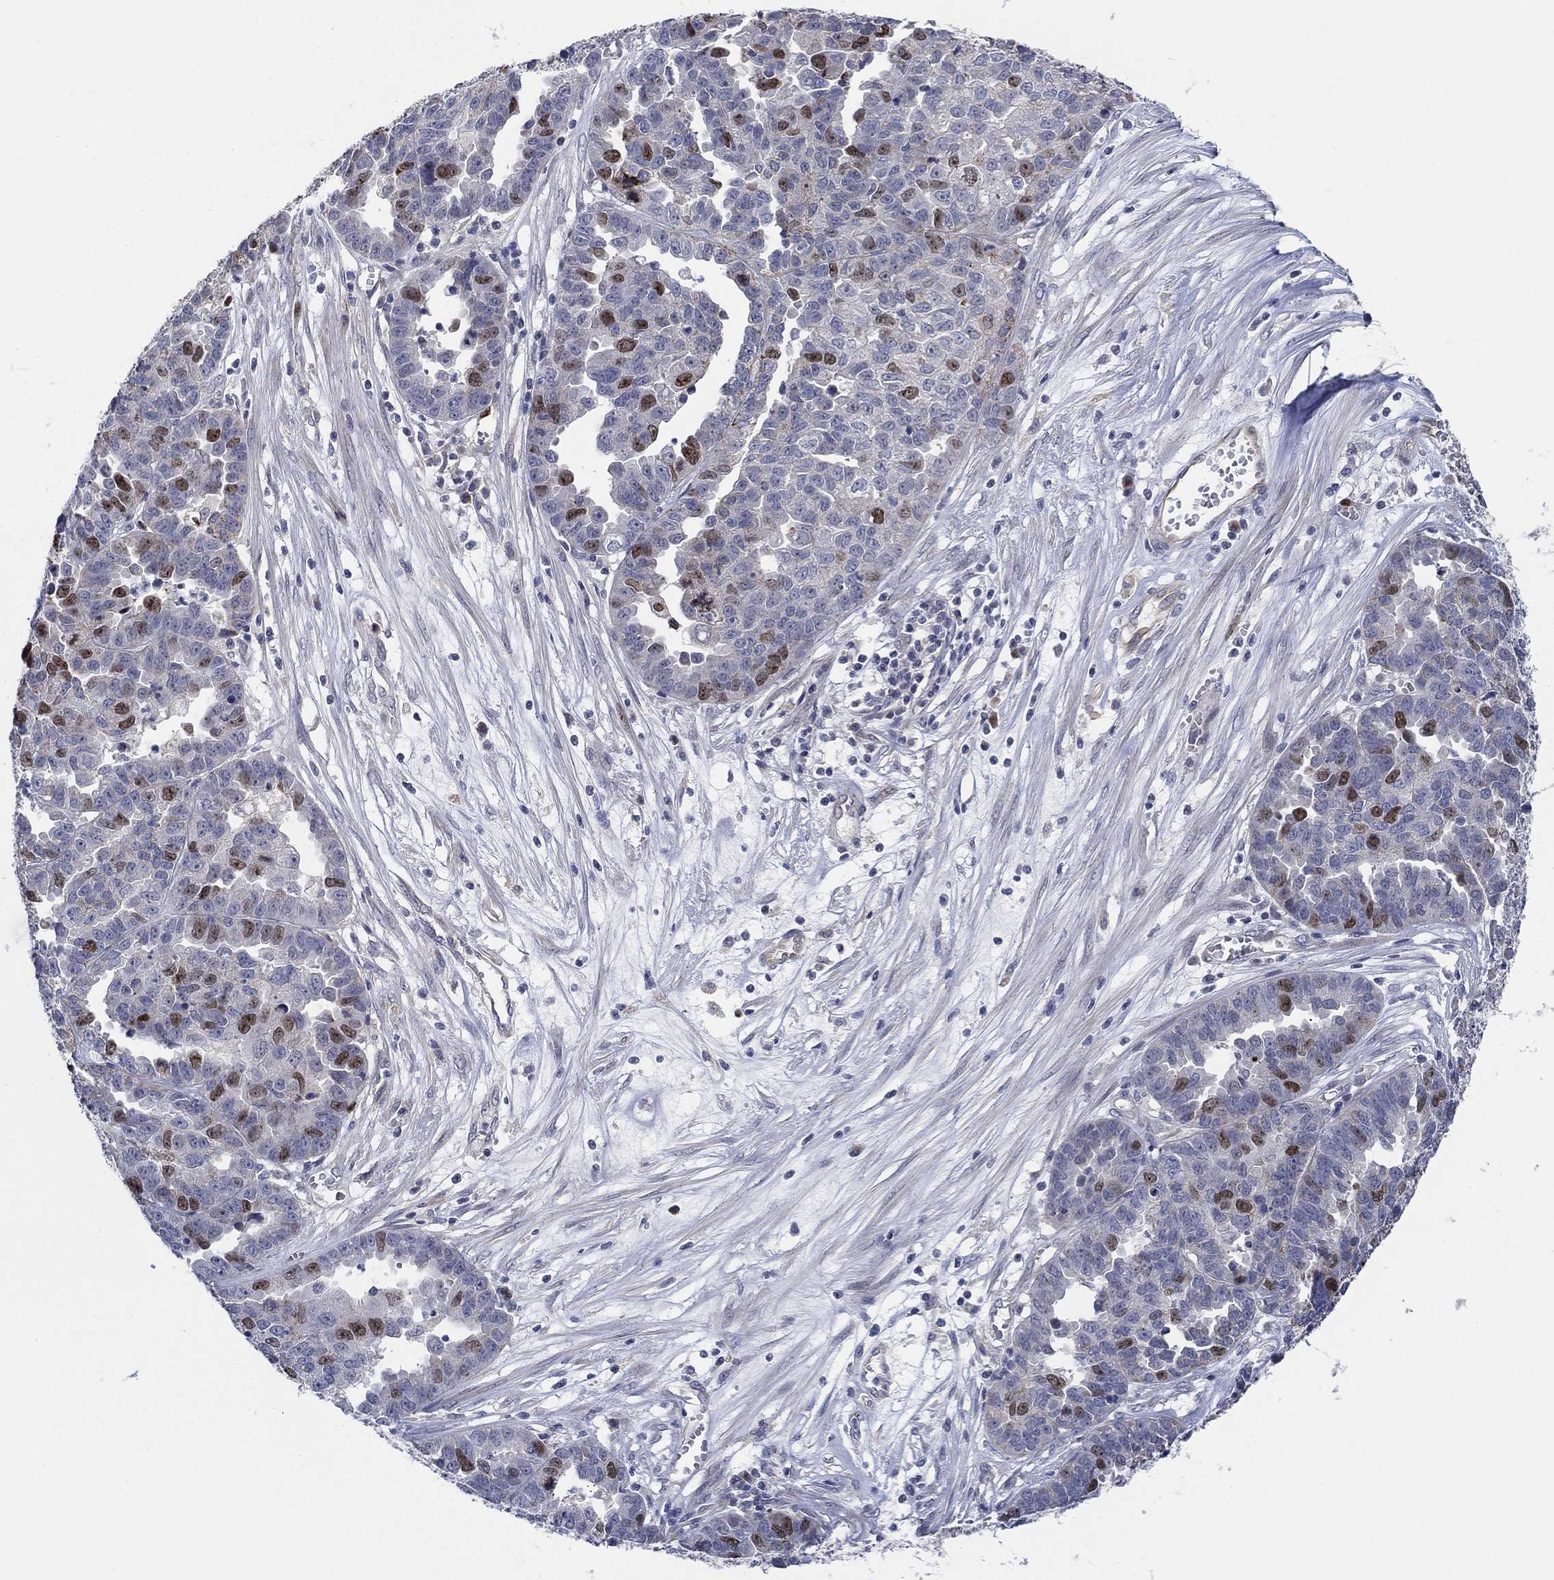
{"staining": {"intensity": "strong", "quantity": "<25%", "location": "nuclear"}, "tissue": "ovarian cancer", "cell_type": "Tumor cells", "image_type": "cancer", "snomed": [{"axis": "morphology", "description": "Cystadenocarcinoma, serous, NOS"}, {"axis": "topography", "description": "Ovary"}], "caption": "Tumor cells reveal medium levels of strong nuclear staining in approximately <25% of cells in human ovarian cancer (serous cystadenocarcinoma).", "gene": "PRC1", "patient": {"sex": "female", "age": 87}}